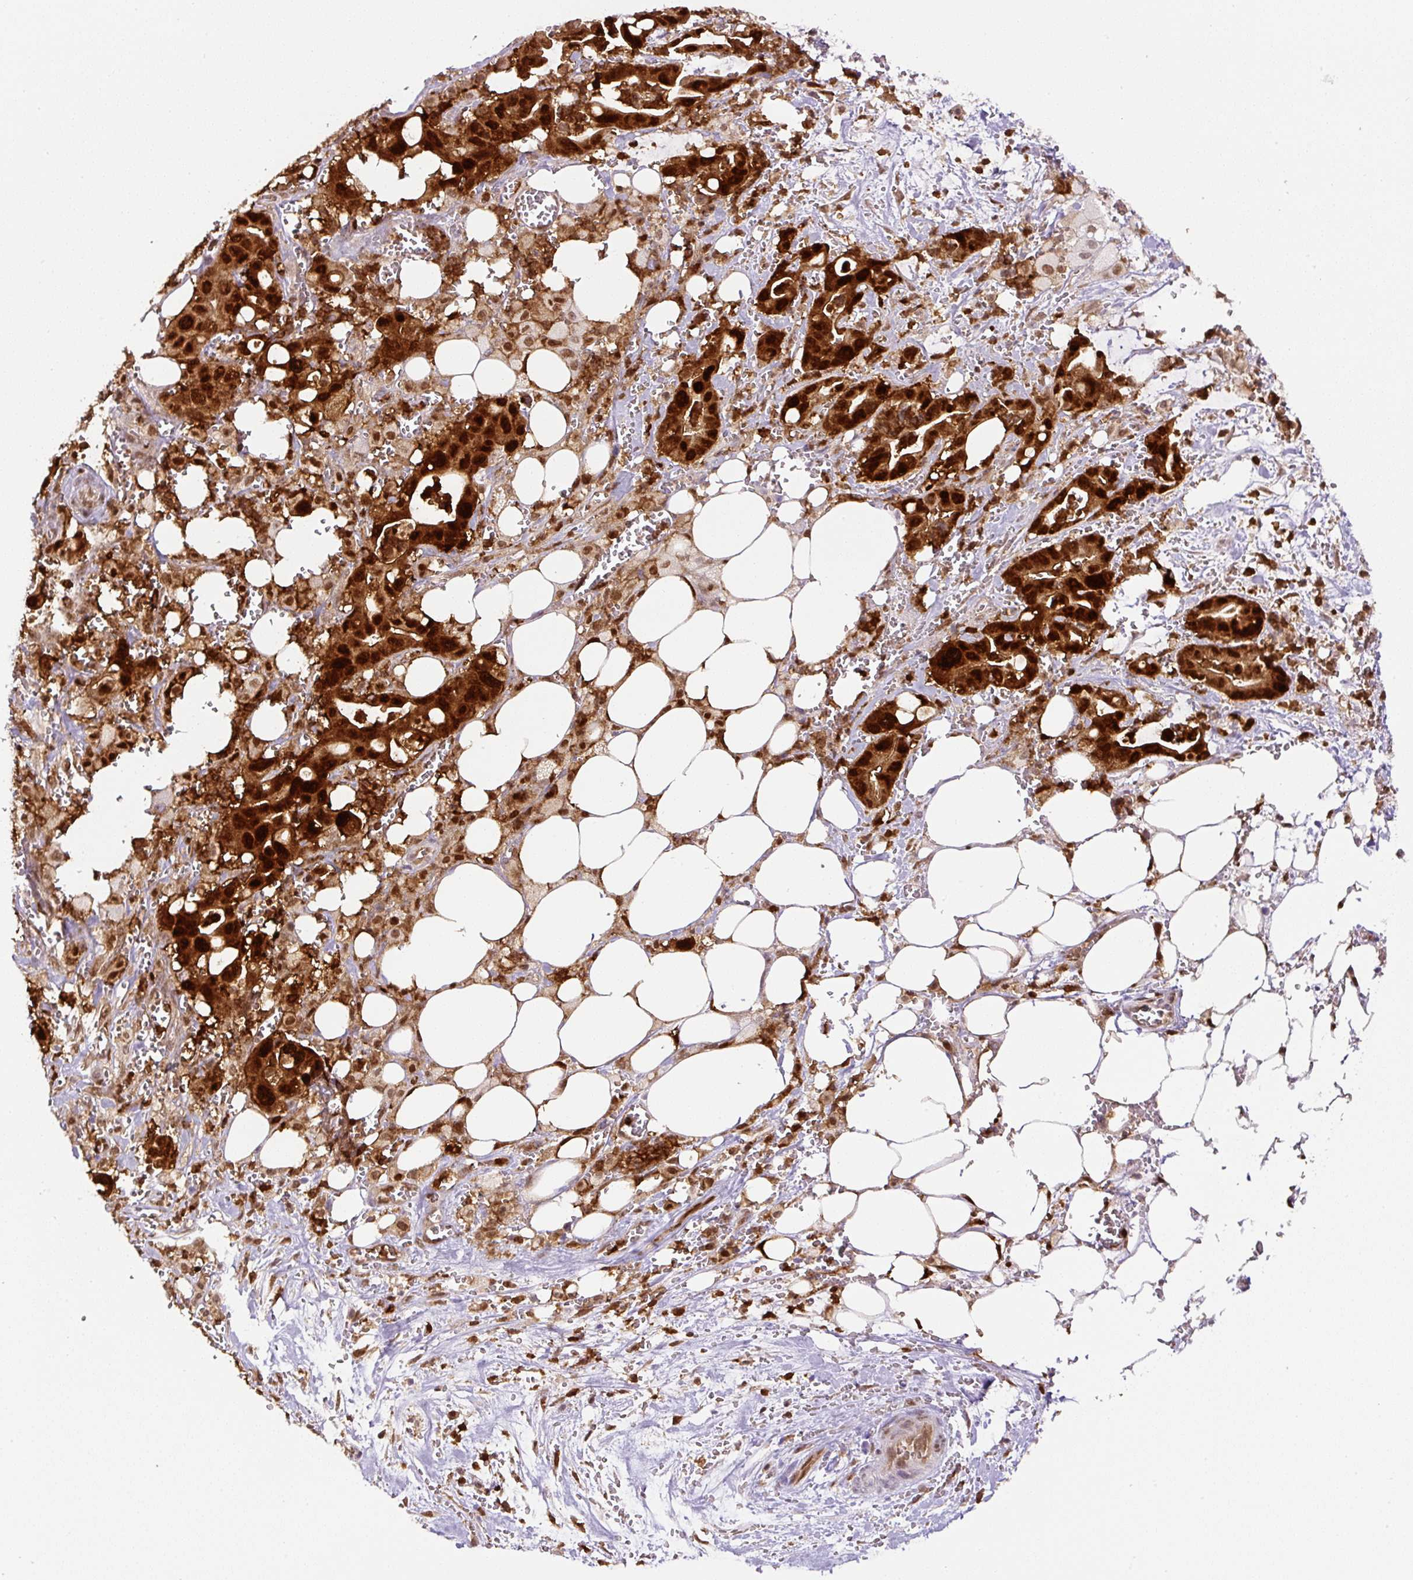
{"staining": {"intensity": "strong", "quantity": ">75%", "location": "cytoplasmic/membranous,nuclear"}, "tissue": "pancreatic cancer", "cell_type": "Tumor cells", "image_type": "cancer", "snomed": [{"axis": "morphology", "description": "Adenocarcinoma, NOS"}, {"axis": "topography", "description": "Pancreas"}], "caption": "Protein analysis of adenocarcinoma (pancreatic) tissue displays strong cytoplasmic/membranous and nuclear staining in about >75% of tumor cells. The protein is shown in brown color, while the nuclei are stained blue.", "gene": "ANXA1", "patient": {"sex": "male", "age": 61}}